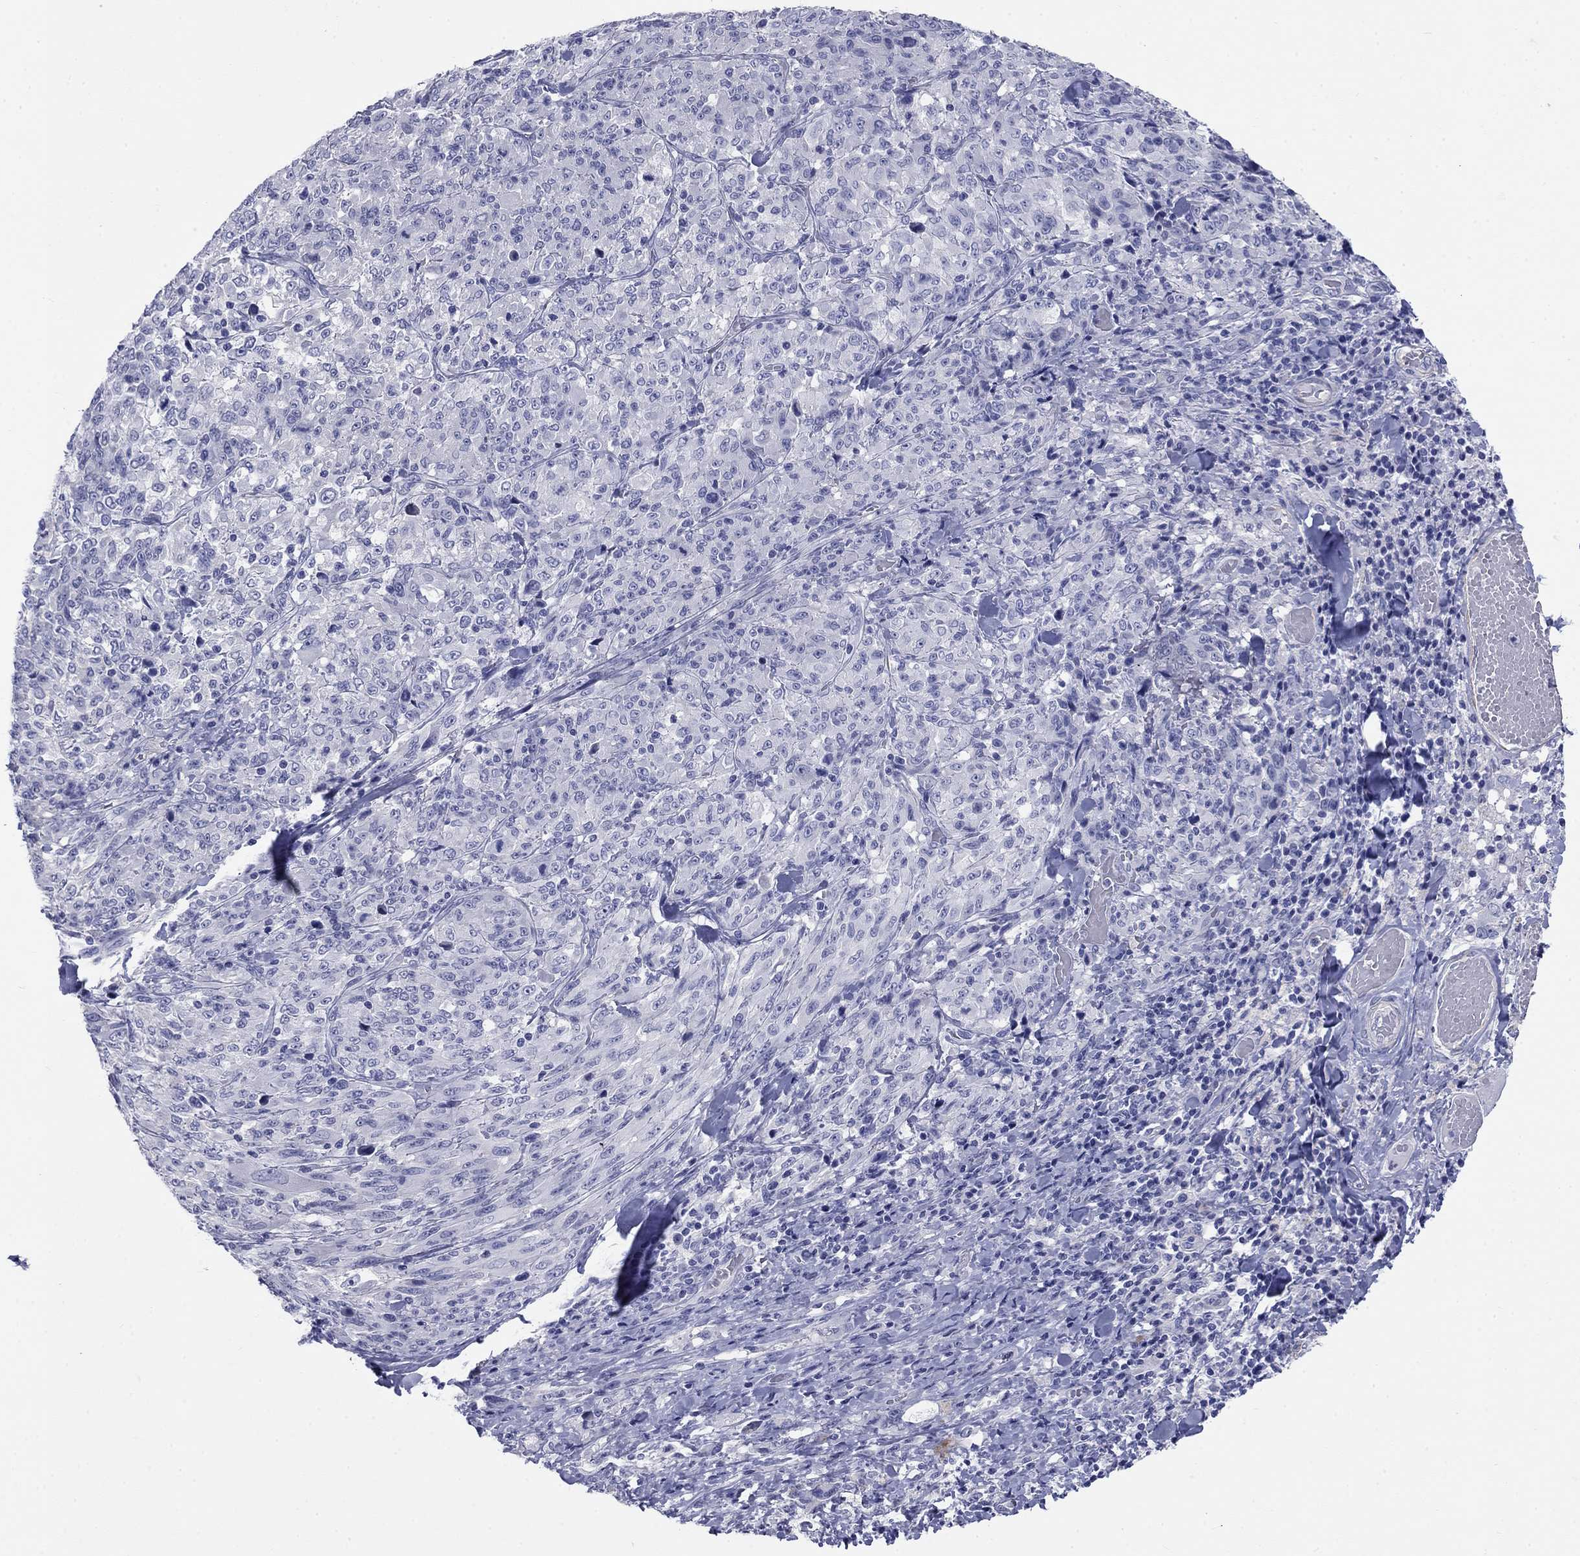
{"staining": {"intensity": "negative", "quantity": "none", "location": "none"}, "tissue": "melanoma", "cell_type": "Tumor cells", "image_type": "cancer", "snomed": [{"axis": "morphology", "description": "Malignant melanoma, NOS"}, {"axis": "topography", "description": "Skin"}], "caption": "A histopathology image of melanoma stained for a protein exhibits no brown staining in tumor cells.", "gene": "PRKCG", "patient": {"sex": "female", "age": 91}}